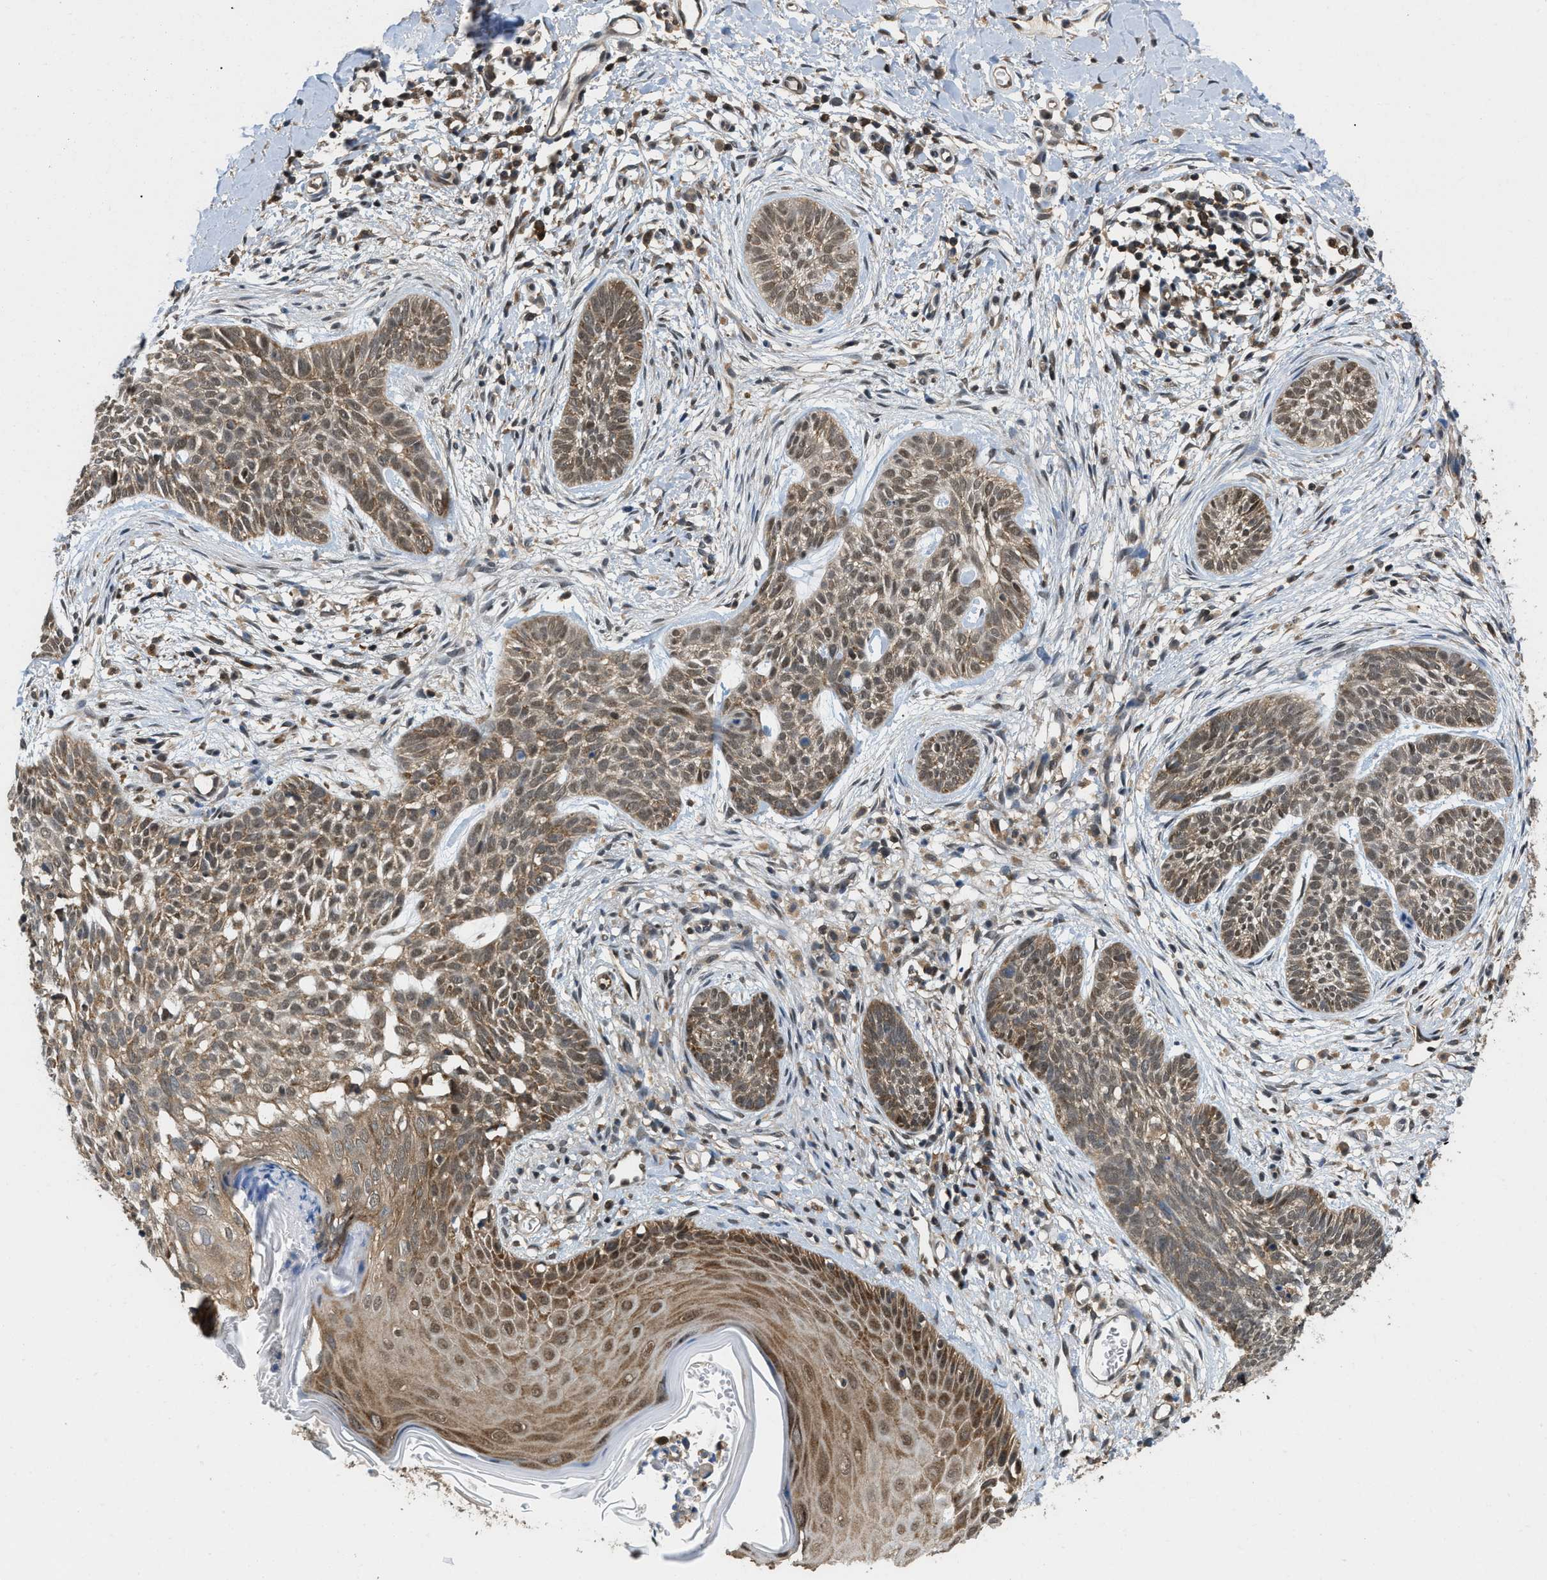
{"staining": {"intensity": "weak", "quantity": ">75%", "location": "cytoplasmic/membranous,nuclear"}, "tissue": "skin cancer", "cell_type": "Tumor cells", "image_type": "cancer", "snomed": [{"axis": "morphology", "description": "Basal cell carcinoma"}, {"axis": "topography", "description": "Skin"}], "caption": "Immunohistochemical staining of human skin cancer (basal cell carcinoma) demonstrates weak cytoplasmic/membranous and nuclear protein staining in about >75% of tumor cells.", "gene": "ATF7IP", "patient": {"sex": "female", "age": 59}}